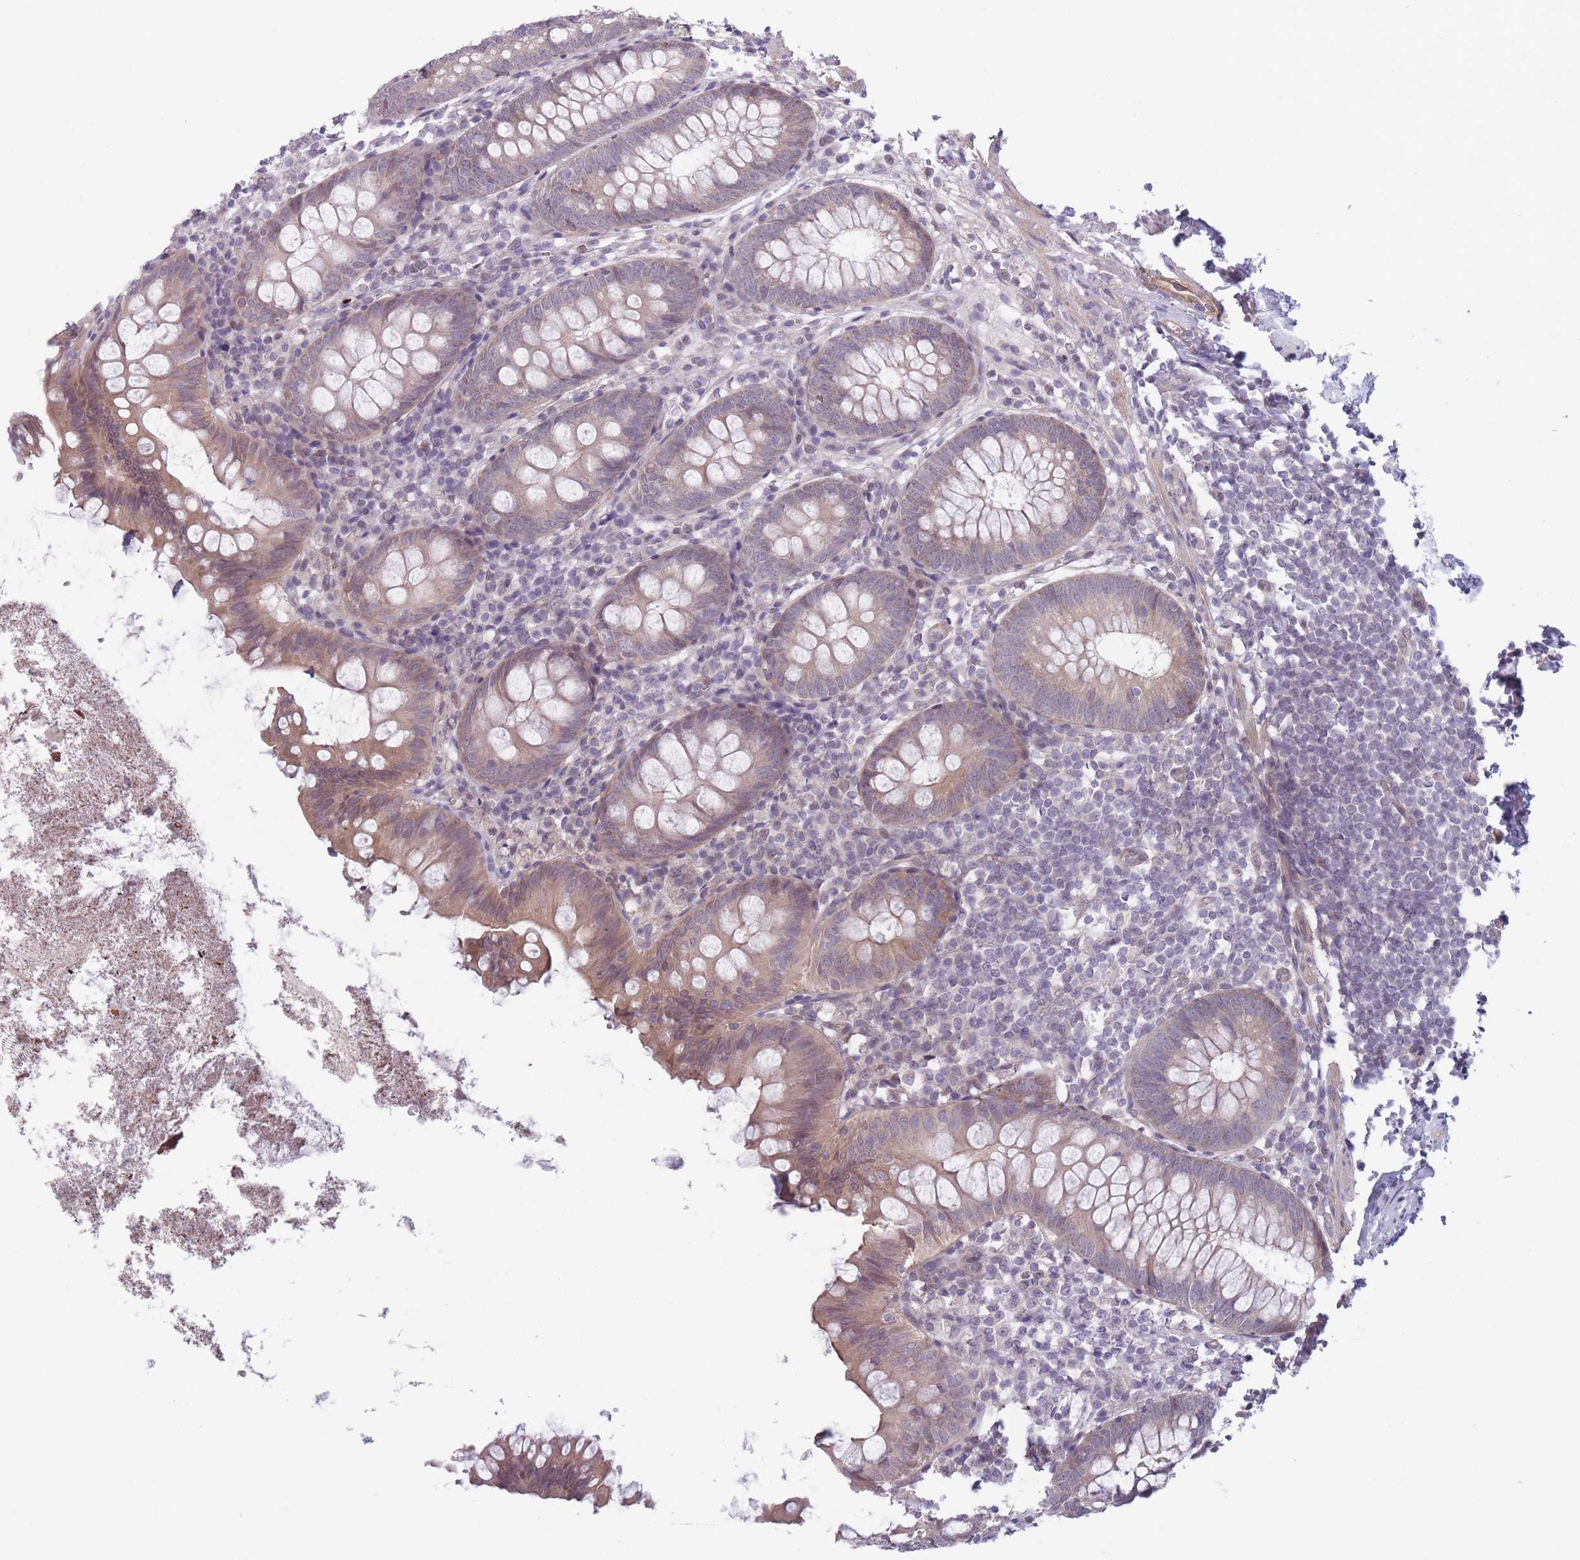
{"staining": {"intensity": "moderate", "quantity": "<25%", "location": "cytoplasmic/membranous"}, "tissue": "appendix", "cell_type": "Glandular cells", "image_type": "normal", "snomed": [{"axis": "morphology", "description": "Normal tissue, NOS"}, {"axis": "topography", "description": "Appendix"}], "caption": "Human appendix stained for a protein (brown) demonstrates moderate cytoplasmic/membranous positive positivity in approximately <25% of glandular cells.", "gene": "VRK2", "patient": {"sex": "female", "age": 51}}